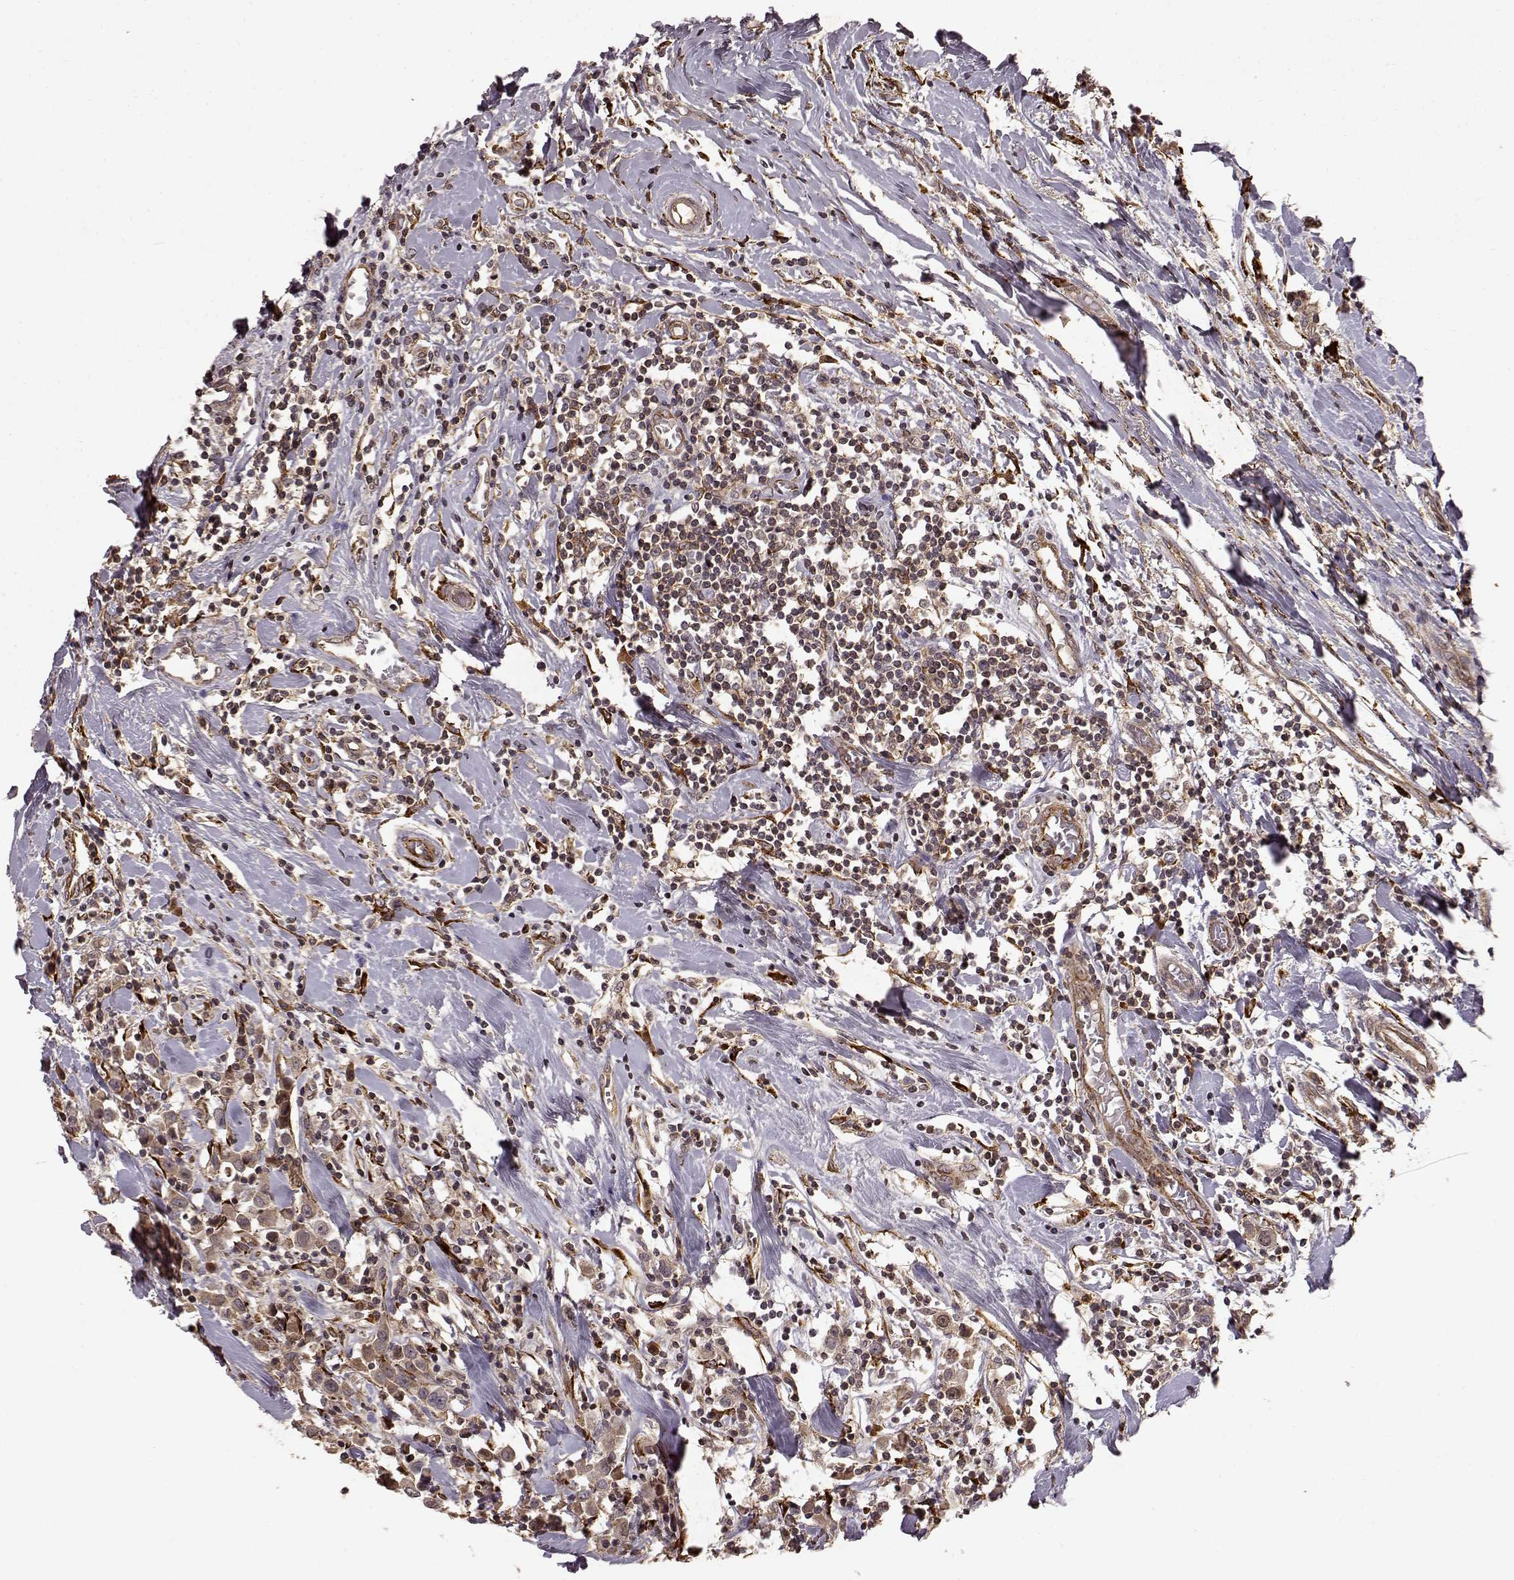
{"staining": {"intensity": "moderate", "quantity": "25%-75%", "location": "cytoplasmic/membranous"}, "tissue": "breast cancer", "cell_type": "Tumor cells", "image_type": "cancer", "snomed": [{"axis": "morphology", "description": "Duct carcinoma"}, {"axis": "topography", "description": "Breast"}], "caption": "Protein analysis of breast cancer tissue displays moderate cytoplasmic/membranous expression in about 25%-75% of tumor cells.", "gene": "FSTL1", "patient": {"sex": "female", "age": 61}}